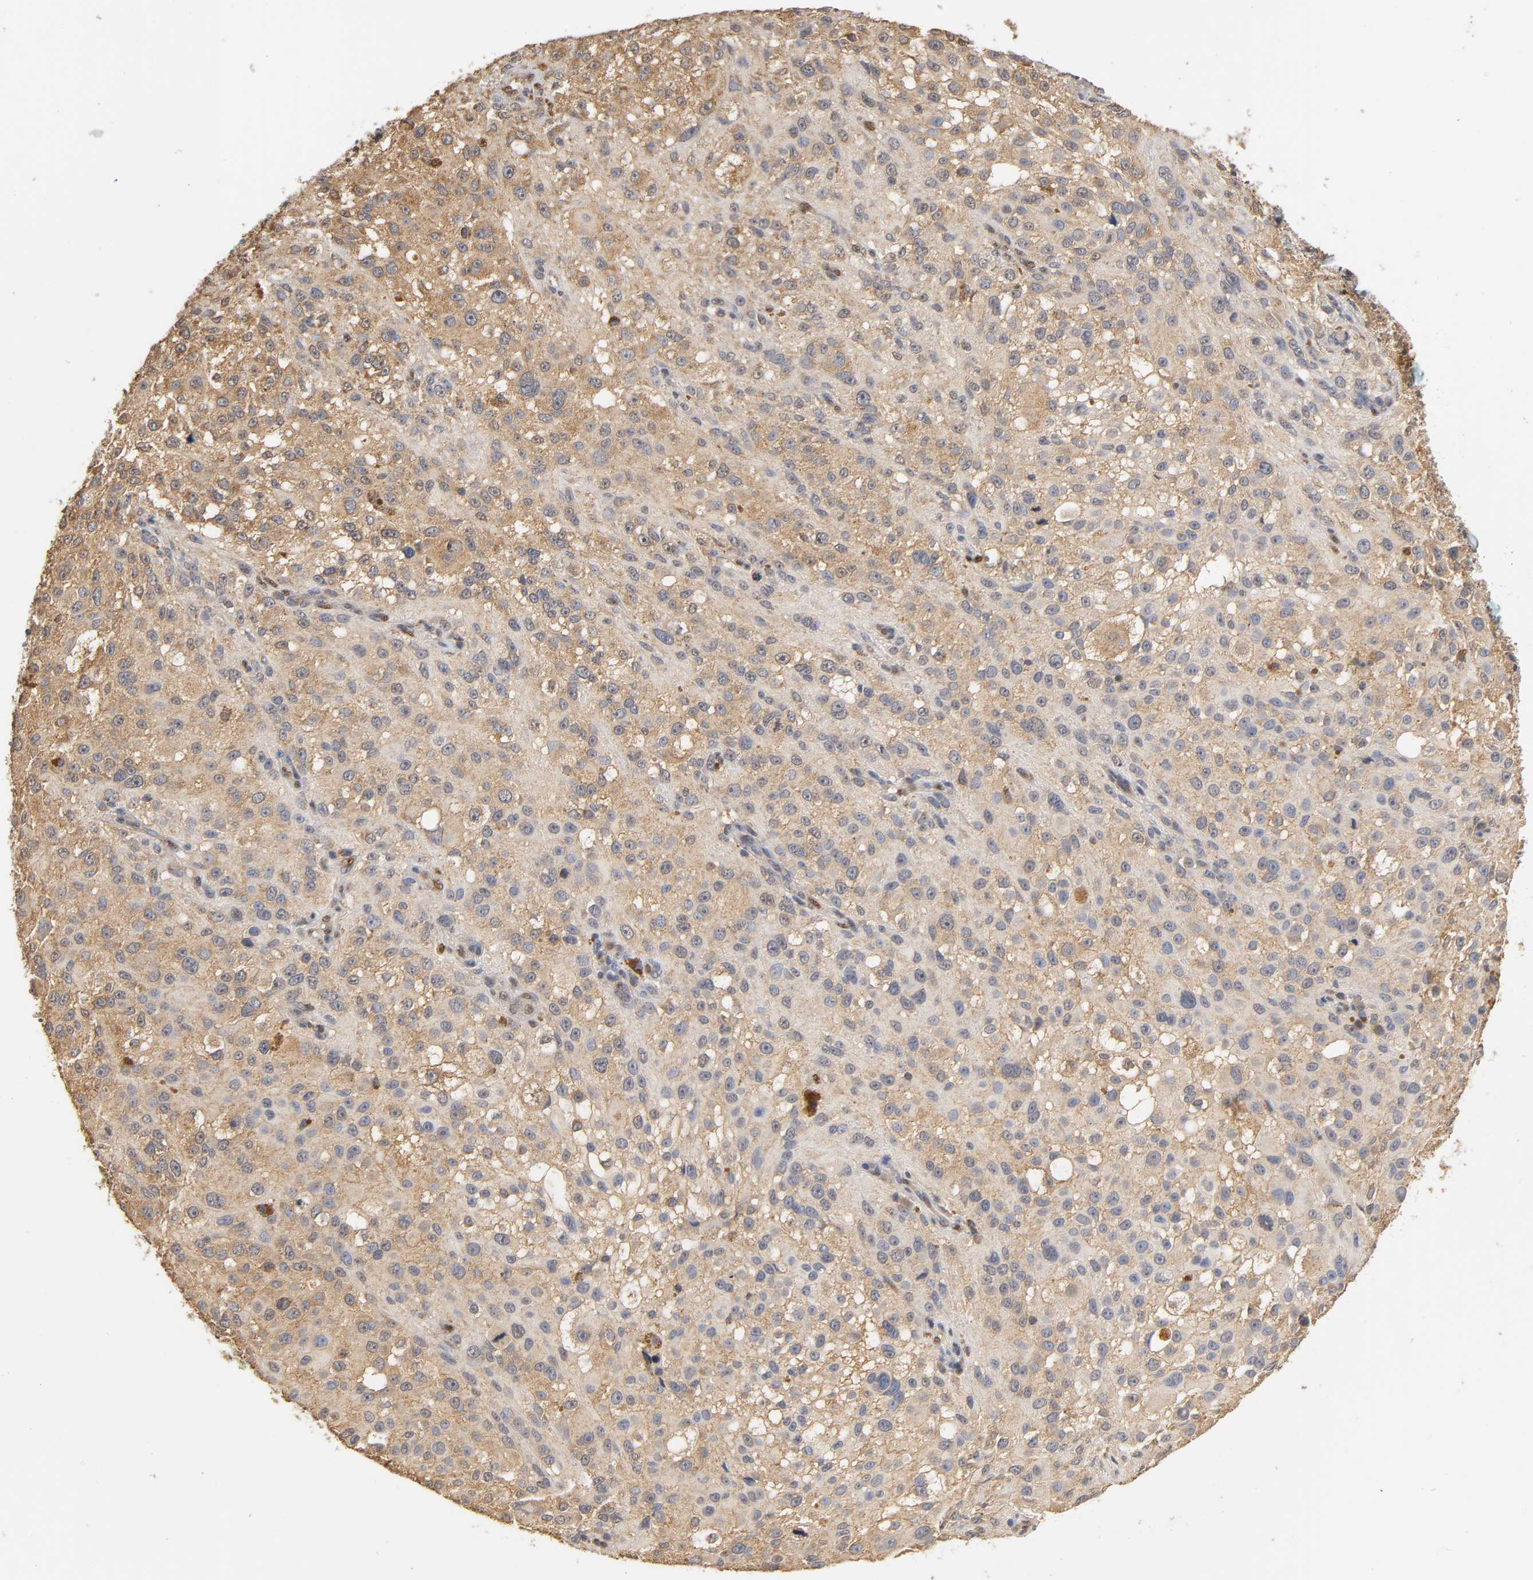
{"staining": {"intensity": "moderate", "quantity": "25%-75%", "location": "cytoplasmic/membranous"}, "tissue": "melanoma", "cell_type": "Tumor cells", "image_type": "cancer", "snomed": [{"axis": "morphology", "description": "Necrosis, NOS"}, {"axis": "morphology", "description": "Malignant melanoma, NOS"}, {"axis": "topography", "description": "Skin"}], "caption": "The photomicrograph reveals immunohistochemical staining of malignant melanoma. There is moderate cytoplasmic/membranous staining is seen in approximately 25%-75% of tumor cells.", "gene": "PKN1", "patient": {"sex": "female", "age": 87}}